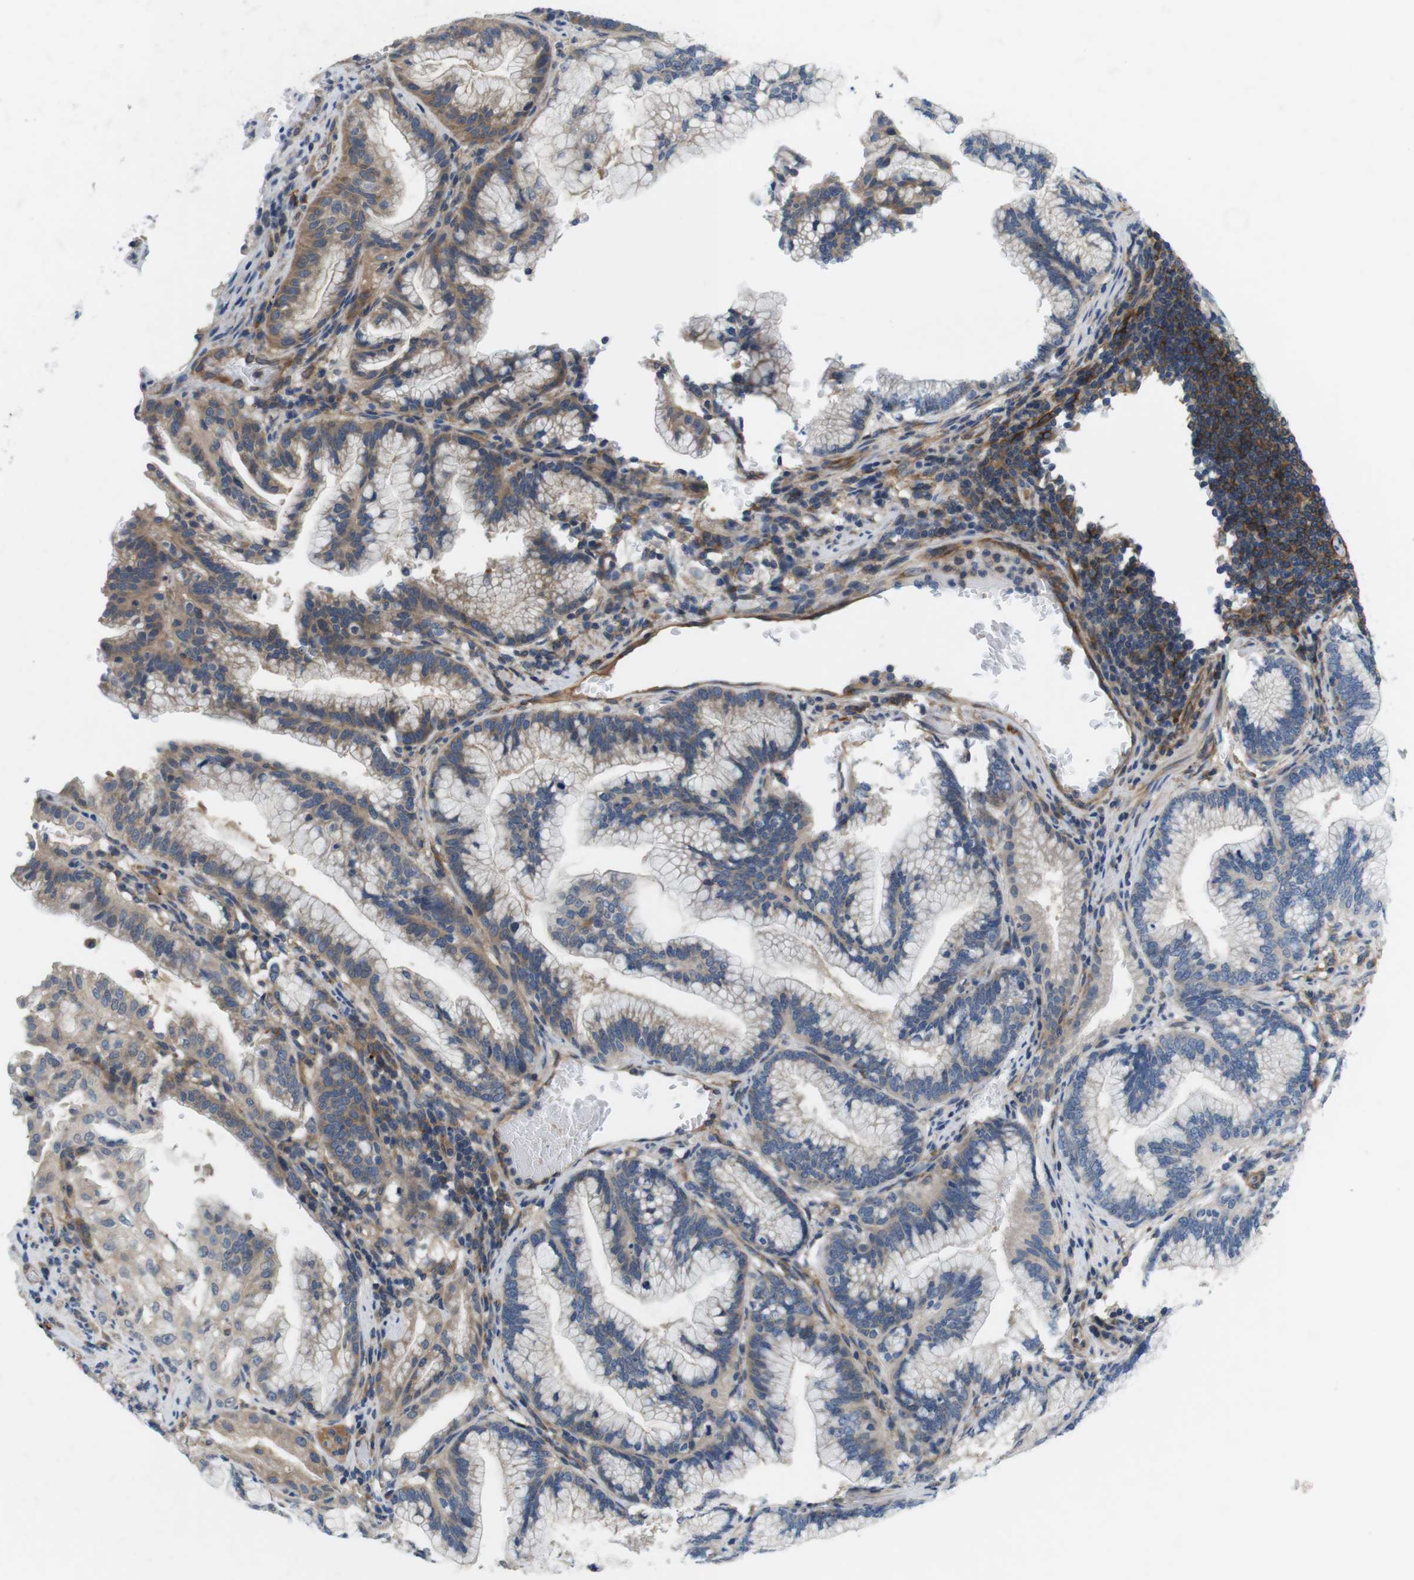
{"staining": {"intensity": "moderate", "quantity": "25%-75%", "location": "cytoplasmic/membranous"}, "tissue": "pancreatic cancer", "cell_type": "Tumor cells", "image_type": "cancer", "snomed": [{"axis": "morphology", "description": "Adenocarcinoma, NOS"}, {"axis": "topography", "description": "Pancreas"}], "caption": "The immunohistochemical stain labels moderate cytoplasmic/membranous expression in tumor cells of pancreatic adenocarcinoma tissue.", "gene": "DCLK1", "patient": {"sex": "female", "age": 64}}